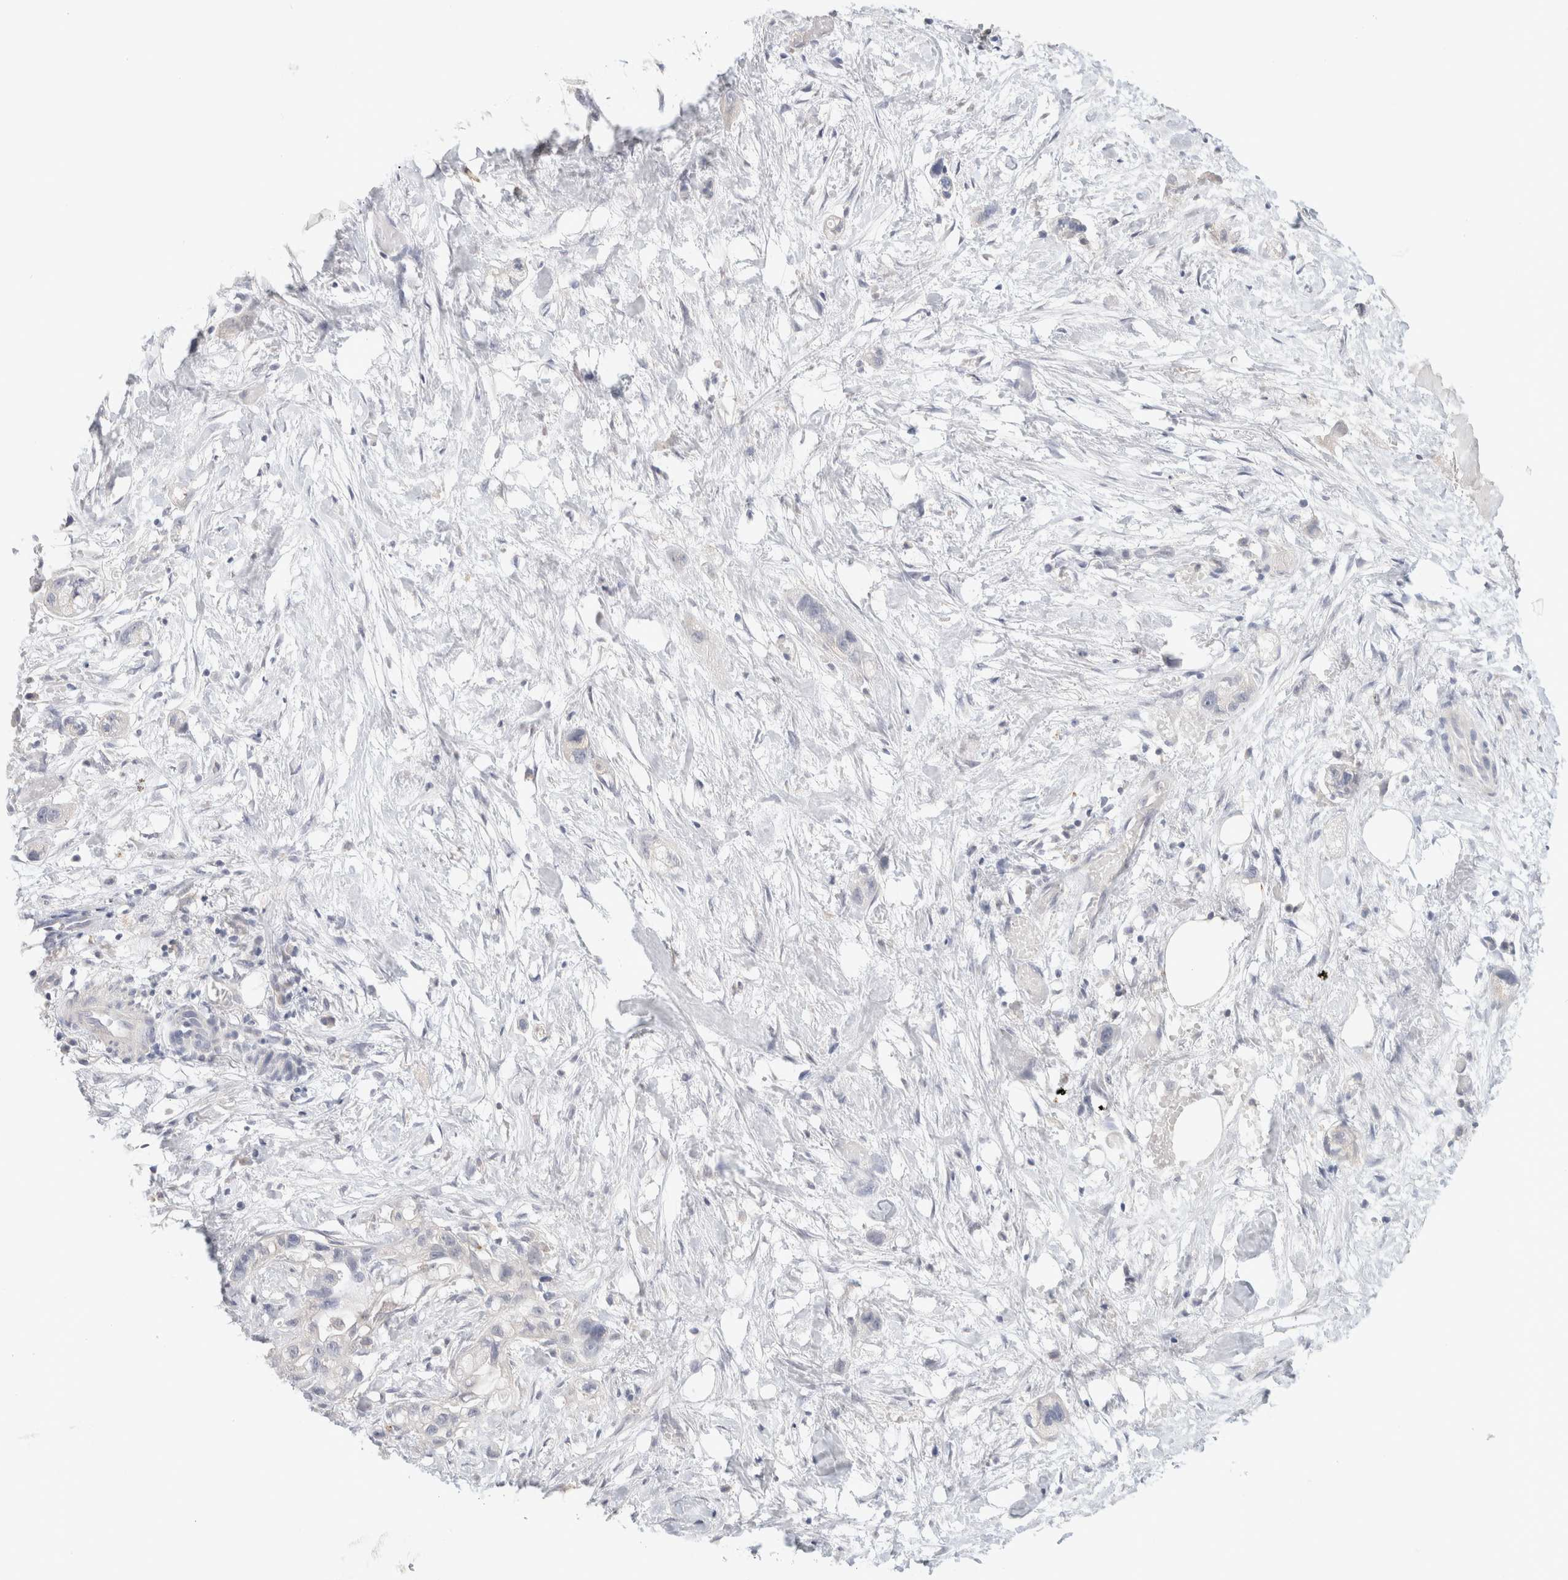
{"staining": {"intensity": "negative", "quantity": "none", "location": "none"}, "tissue": "stomach cancer", "cell_type": "Tumor cells", "image_type": "cancer", "snomed": [{"axis": "morphology", "description": "Adenocarcinoma, NOS"}, {"axis": "topography", "description": "Stomach"}, {"axis": "topography", "description": "Stomach, lower"}], "caption": "DAB immunohistochemical staining of human stomach adenocarcinoma reveals no significant expression in tumor cells.", "gene": "MPP2", "patient": {"sex": "female", "age": 48}}